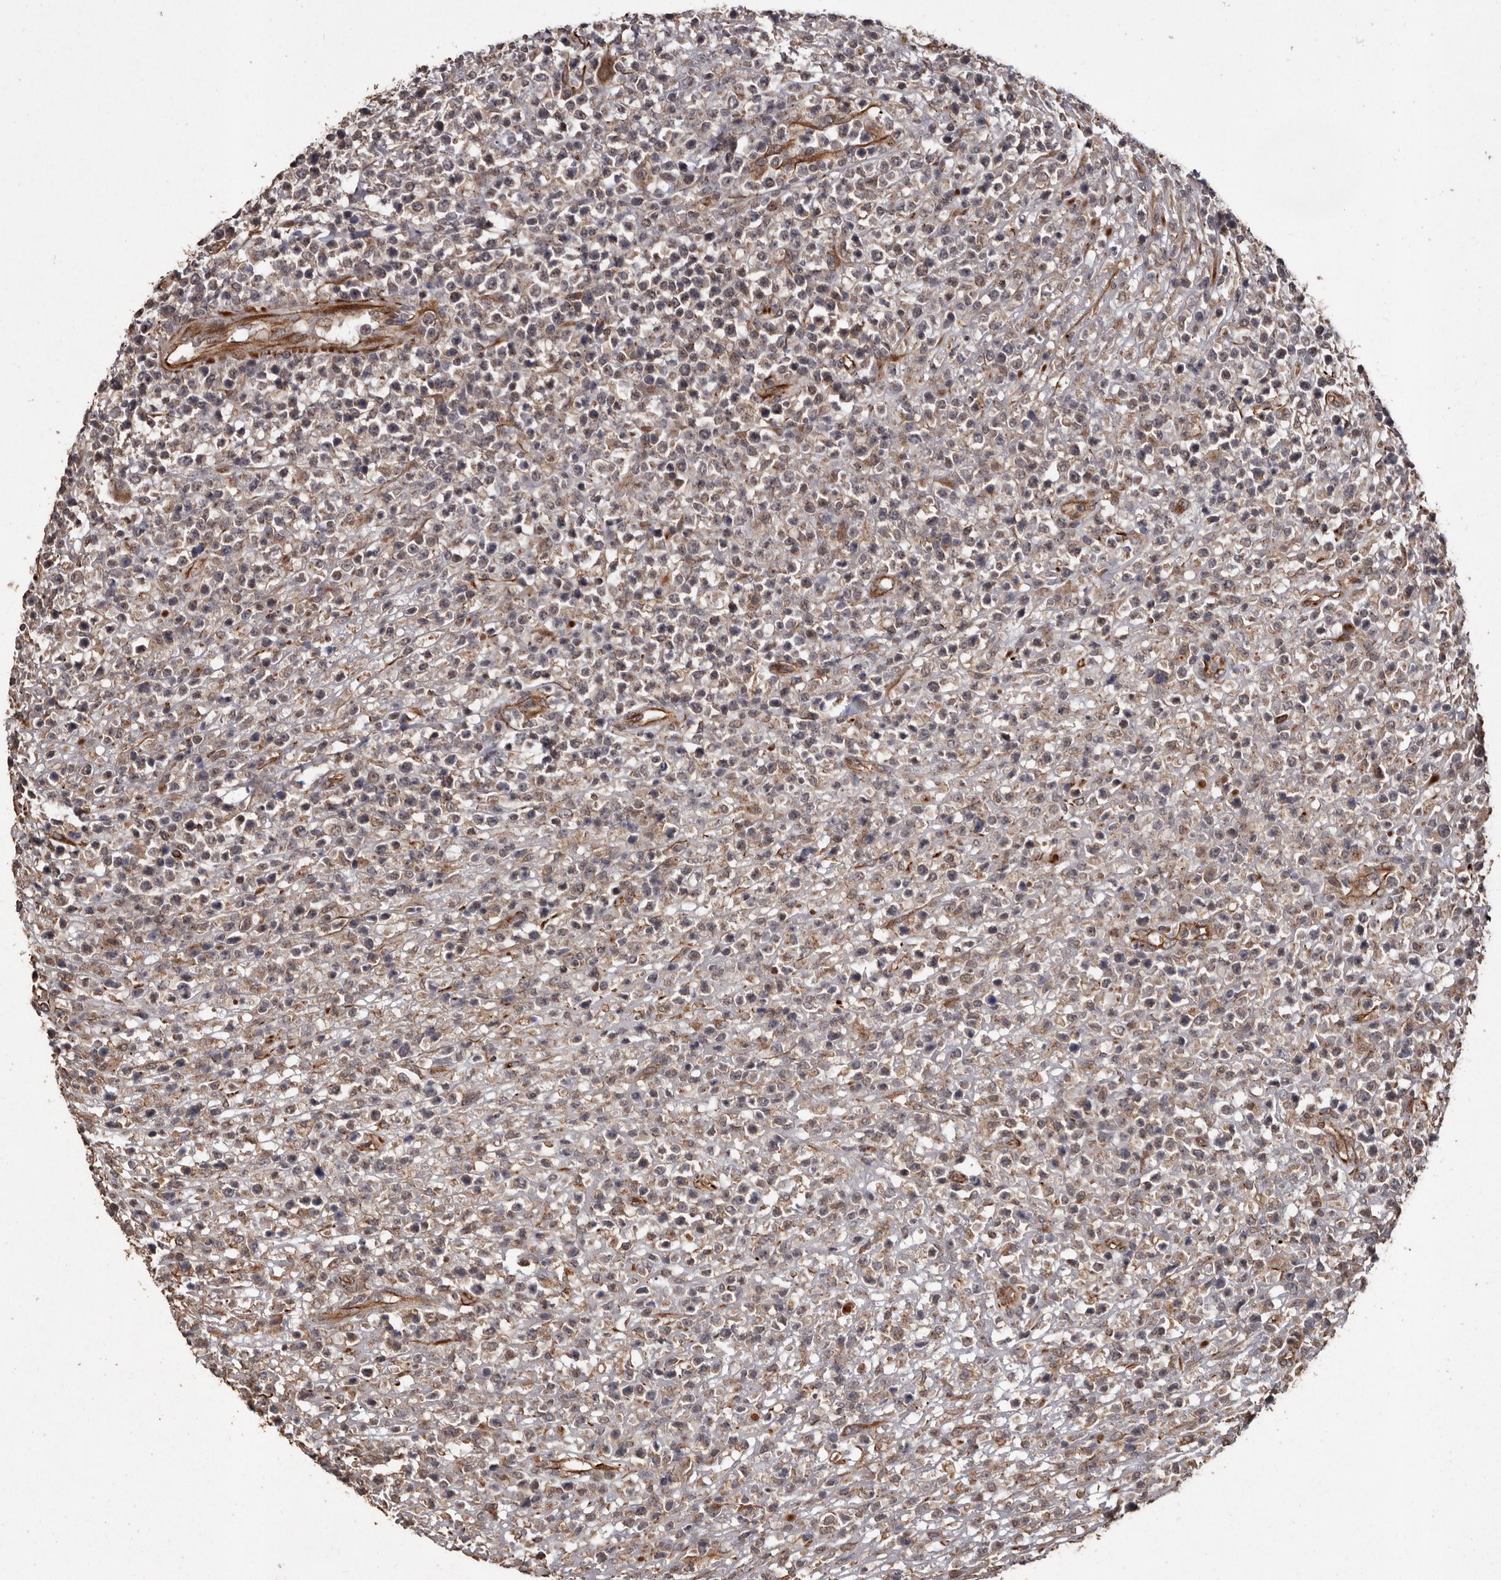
{"staining": {"intensity": "negative", "quantity": "none", "location": "none"}, "tissue": "lymphoma", "cell_type": "Tumor cells", "image_type": "cancer", "snomed": [{"axis": "morphology", "description": "Malignant lymphoma, non-Hodgkin's type, High grade"}, {"axis": "topography", "description": "Colon"}], "caption": "Immunohistochemistry (IHC) of human malignant lymphoma, non-Hodgkin's type (high-grade) displays no staining in tumor cells.", "gene": "BRAT1", "patient": {"sex": "female", "age": 53}}